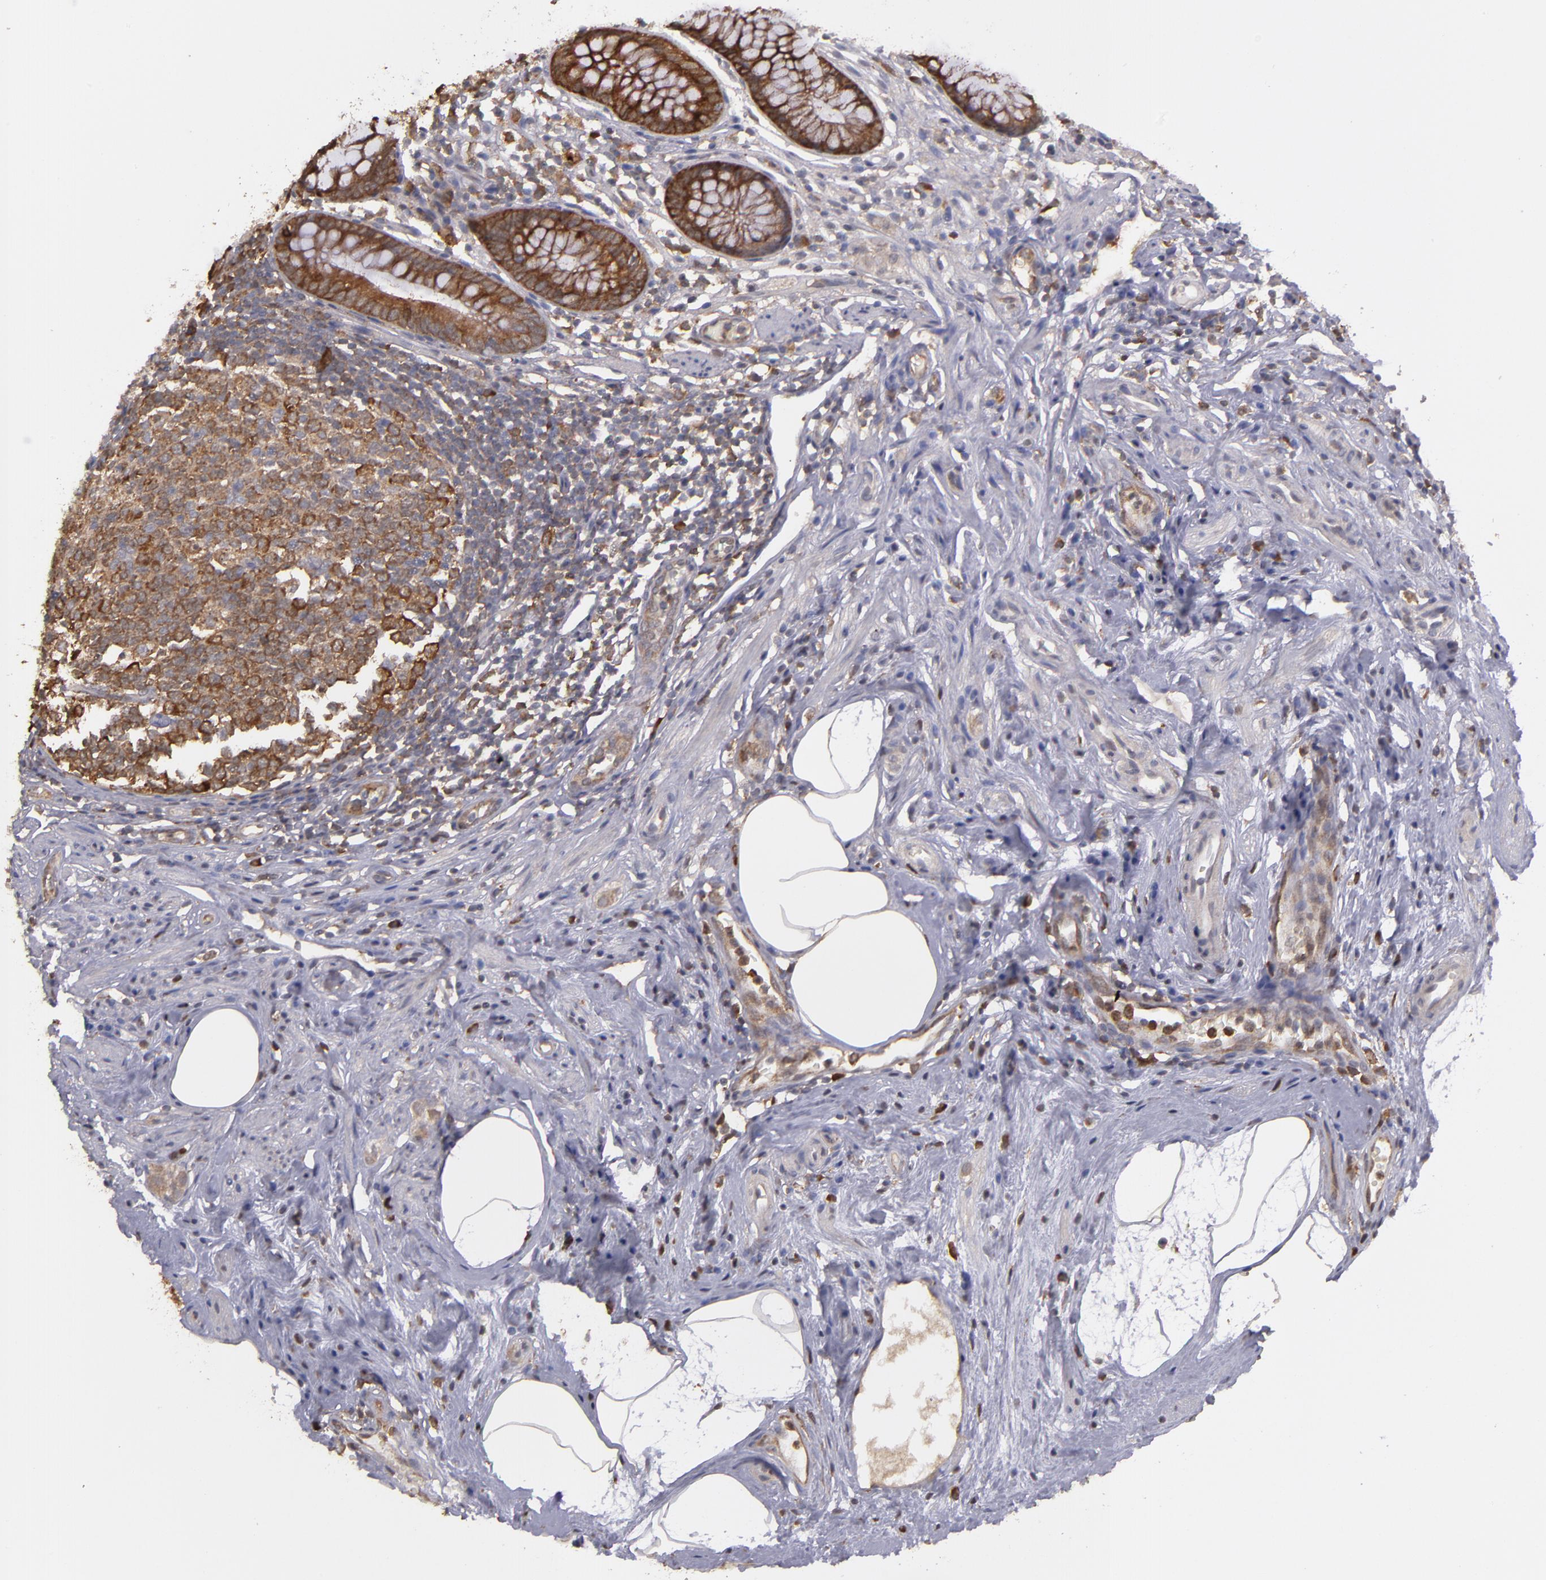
{"staining": {"intensity": "strong", "quantity": ">75%", "location": "cytoplasmic/membranous"}, "tissue": "appendix", "cell_type": "Glandular cells", "image_type": "normal", "snomed": [{"axis": "morphology", "description": "Normal tissue, NOS"}, {"axis": "topography", "description": "Appendix"}], "caption": "Immunohistochemistry histopathology image of unremarkable human appendix stained for a protein (brown), which demonstrates high levels of strong cytoplasmic/membranous expression in approximately >75% of glandular cells.", "gene": "MTHFD1", "patient": {"sex": "male", "age": 38}}